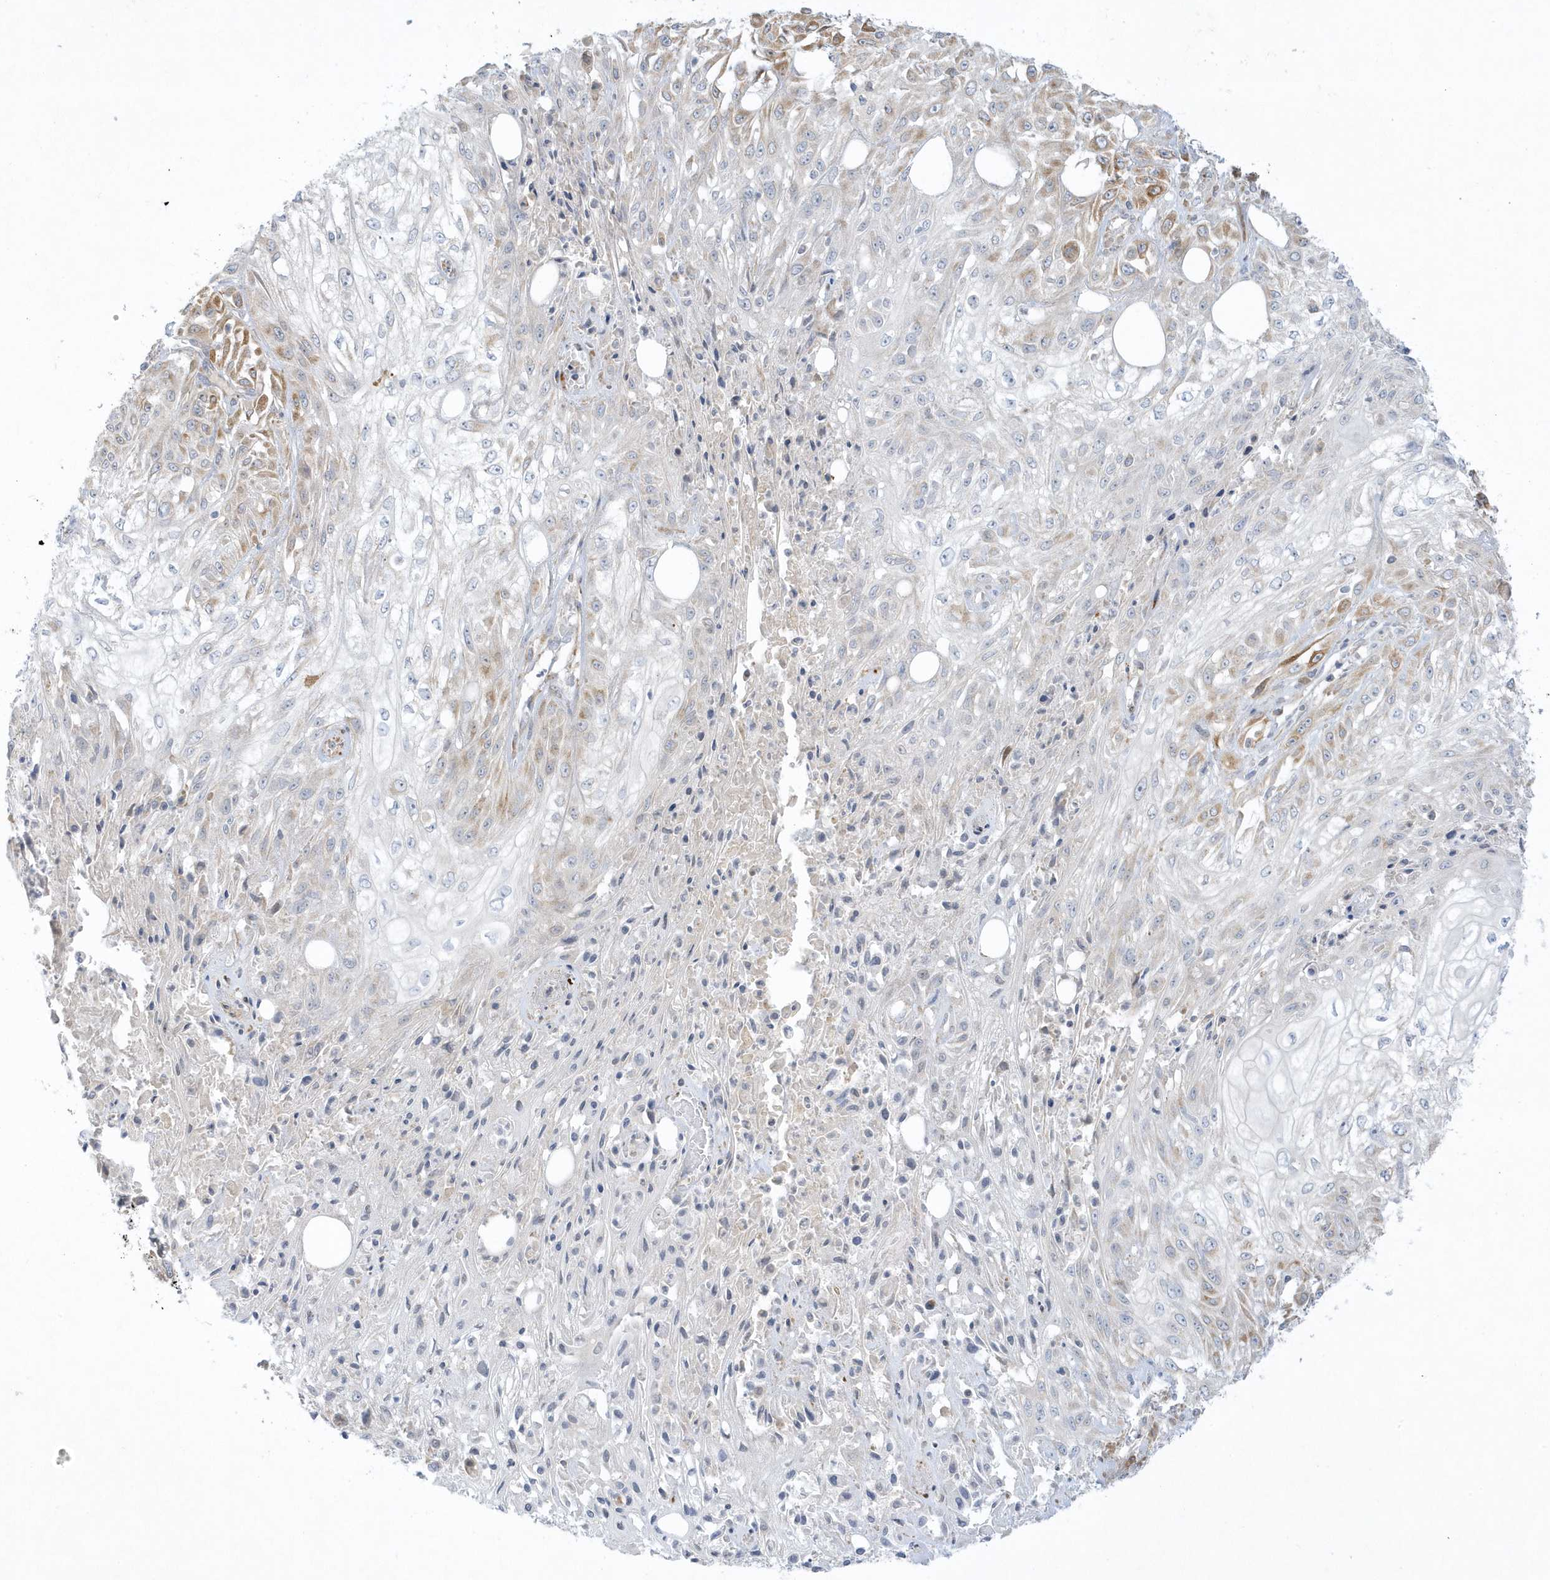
{"staining": {"intensity": "moderate", "quantity": "<25%", "location": "cytoplasmic/membranous"}, "tissue": "skin cancer", "cell_type": "Tumor cells", "image_type": "cancer", "snomed": [{"axis": "morphology", "description": "Squamous cell carcinoma, NOS"}, {"axis": "morphology", "description": "Squamous cell carcinoma, metastatic, NOS"}, {"axis": "topography", "description": "Skin"}, {"axis": "topography", "description": "Lymph node"}], "caption": "Approximately <25% of tumor cells in human squamous cell carcinoma (skin) display moderate cytoplasmic/membranous protein staining as visualized by brown immunohistochemical staining.", "gene": "THADA", "patient": {"sex": "male", "age": 75}}